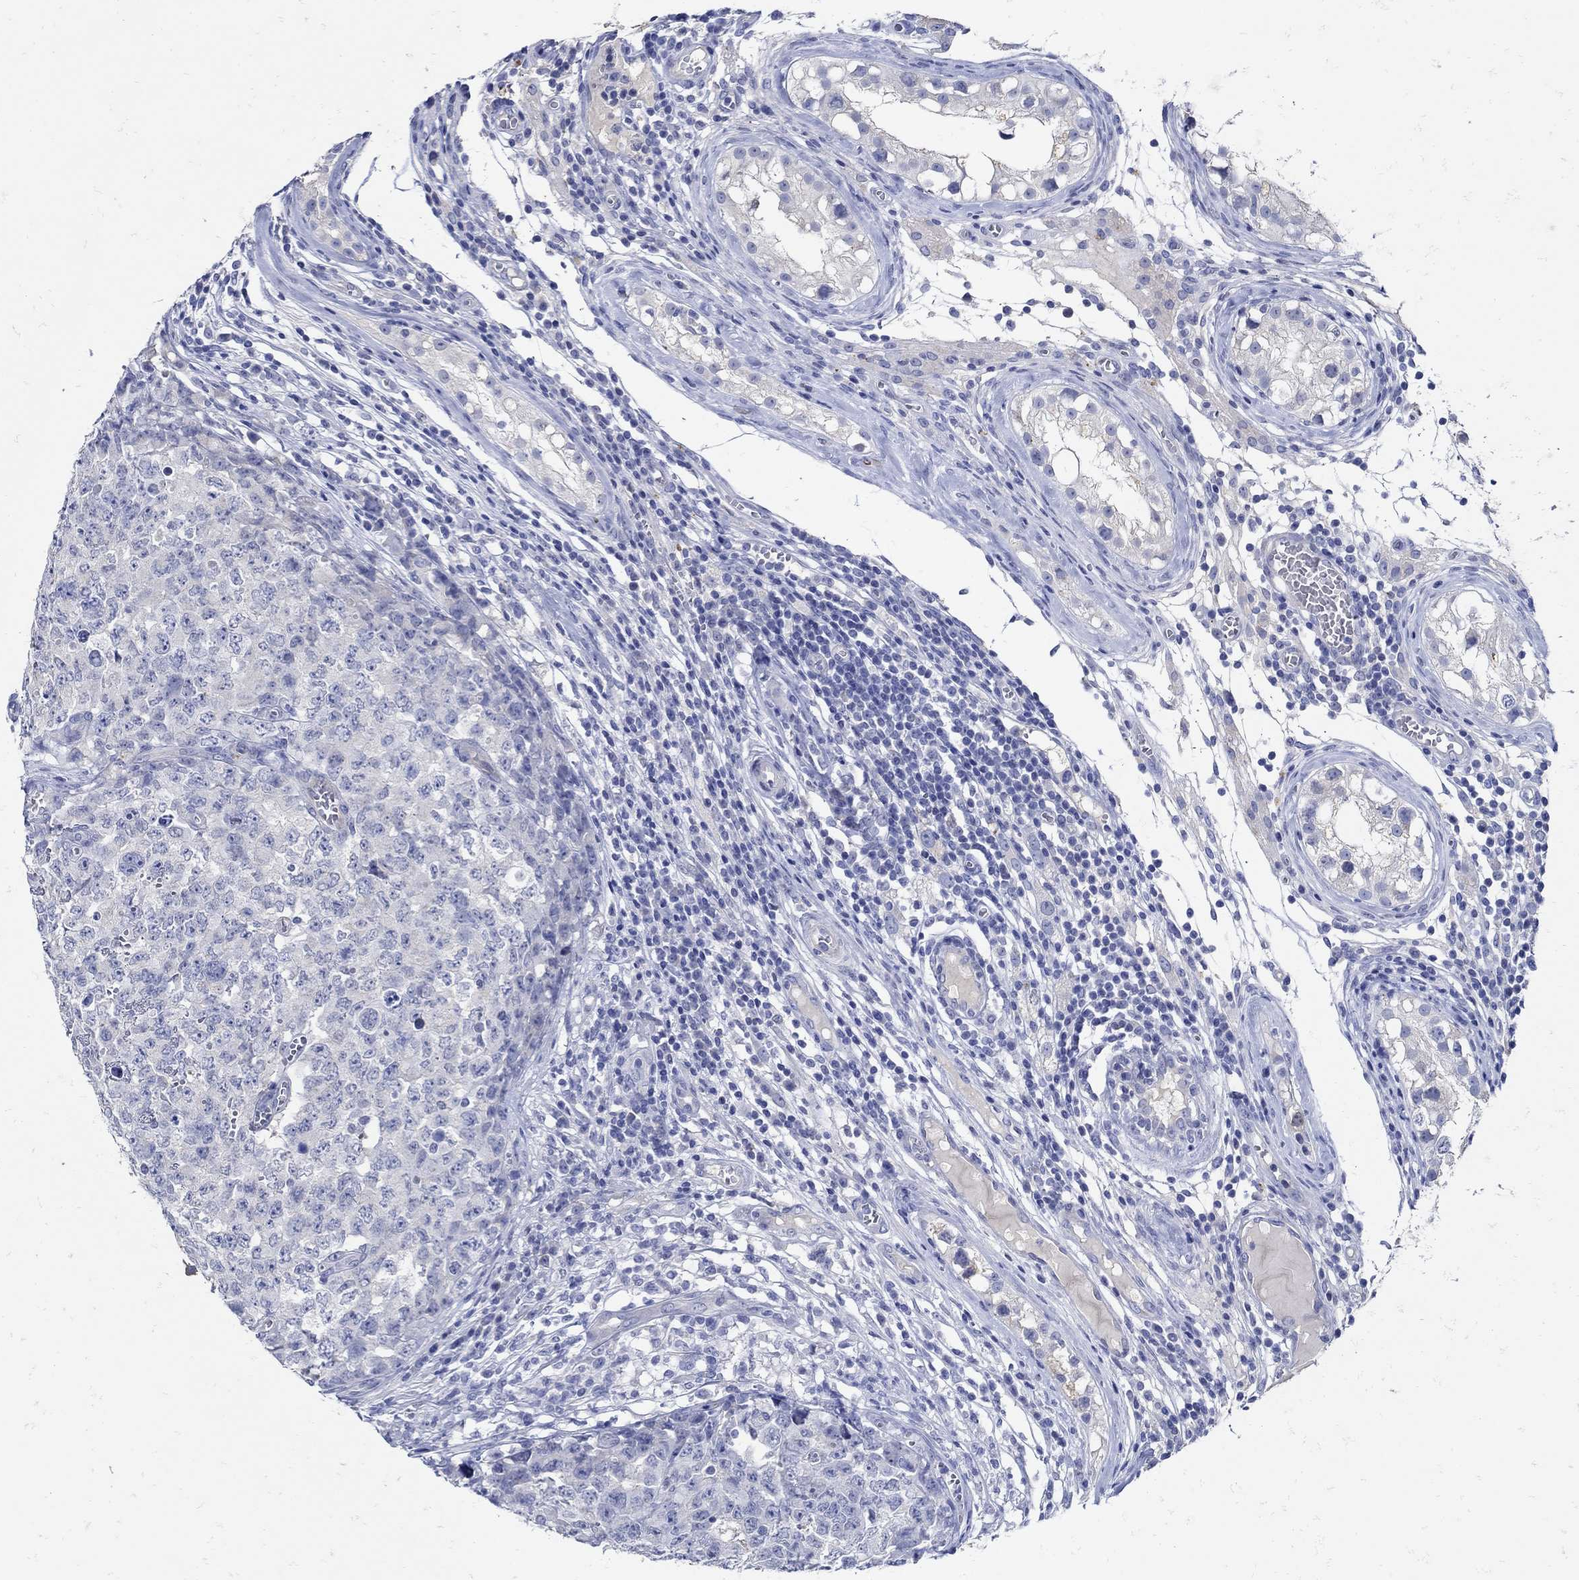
{"staining": {"intensity": "negative", "quantity": "none", "location": "none"}, "tissue": "testis cancer", "cell_type": "Tumor cells", "image_type": "cancer", "snomed": [{"axis": "morphology", "description": "Carcinoma, Embryonal, NOS"}, {"axis": "topography", "description": "Testis"}], "caption": "Immunohistochemistry micrograph of neoplastic tissue: human embryonal carcinoma (testis) stained with DAB exhibits no significant protein expression in tumor cells. The staining was performed using DAB to visualize the protein expression in brown, while the nuclei were stained in blue with hematoxylin (Magnification: 20x).", "gene": "NOS1", "patient": {"sex": "male", "age": 23}}